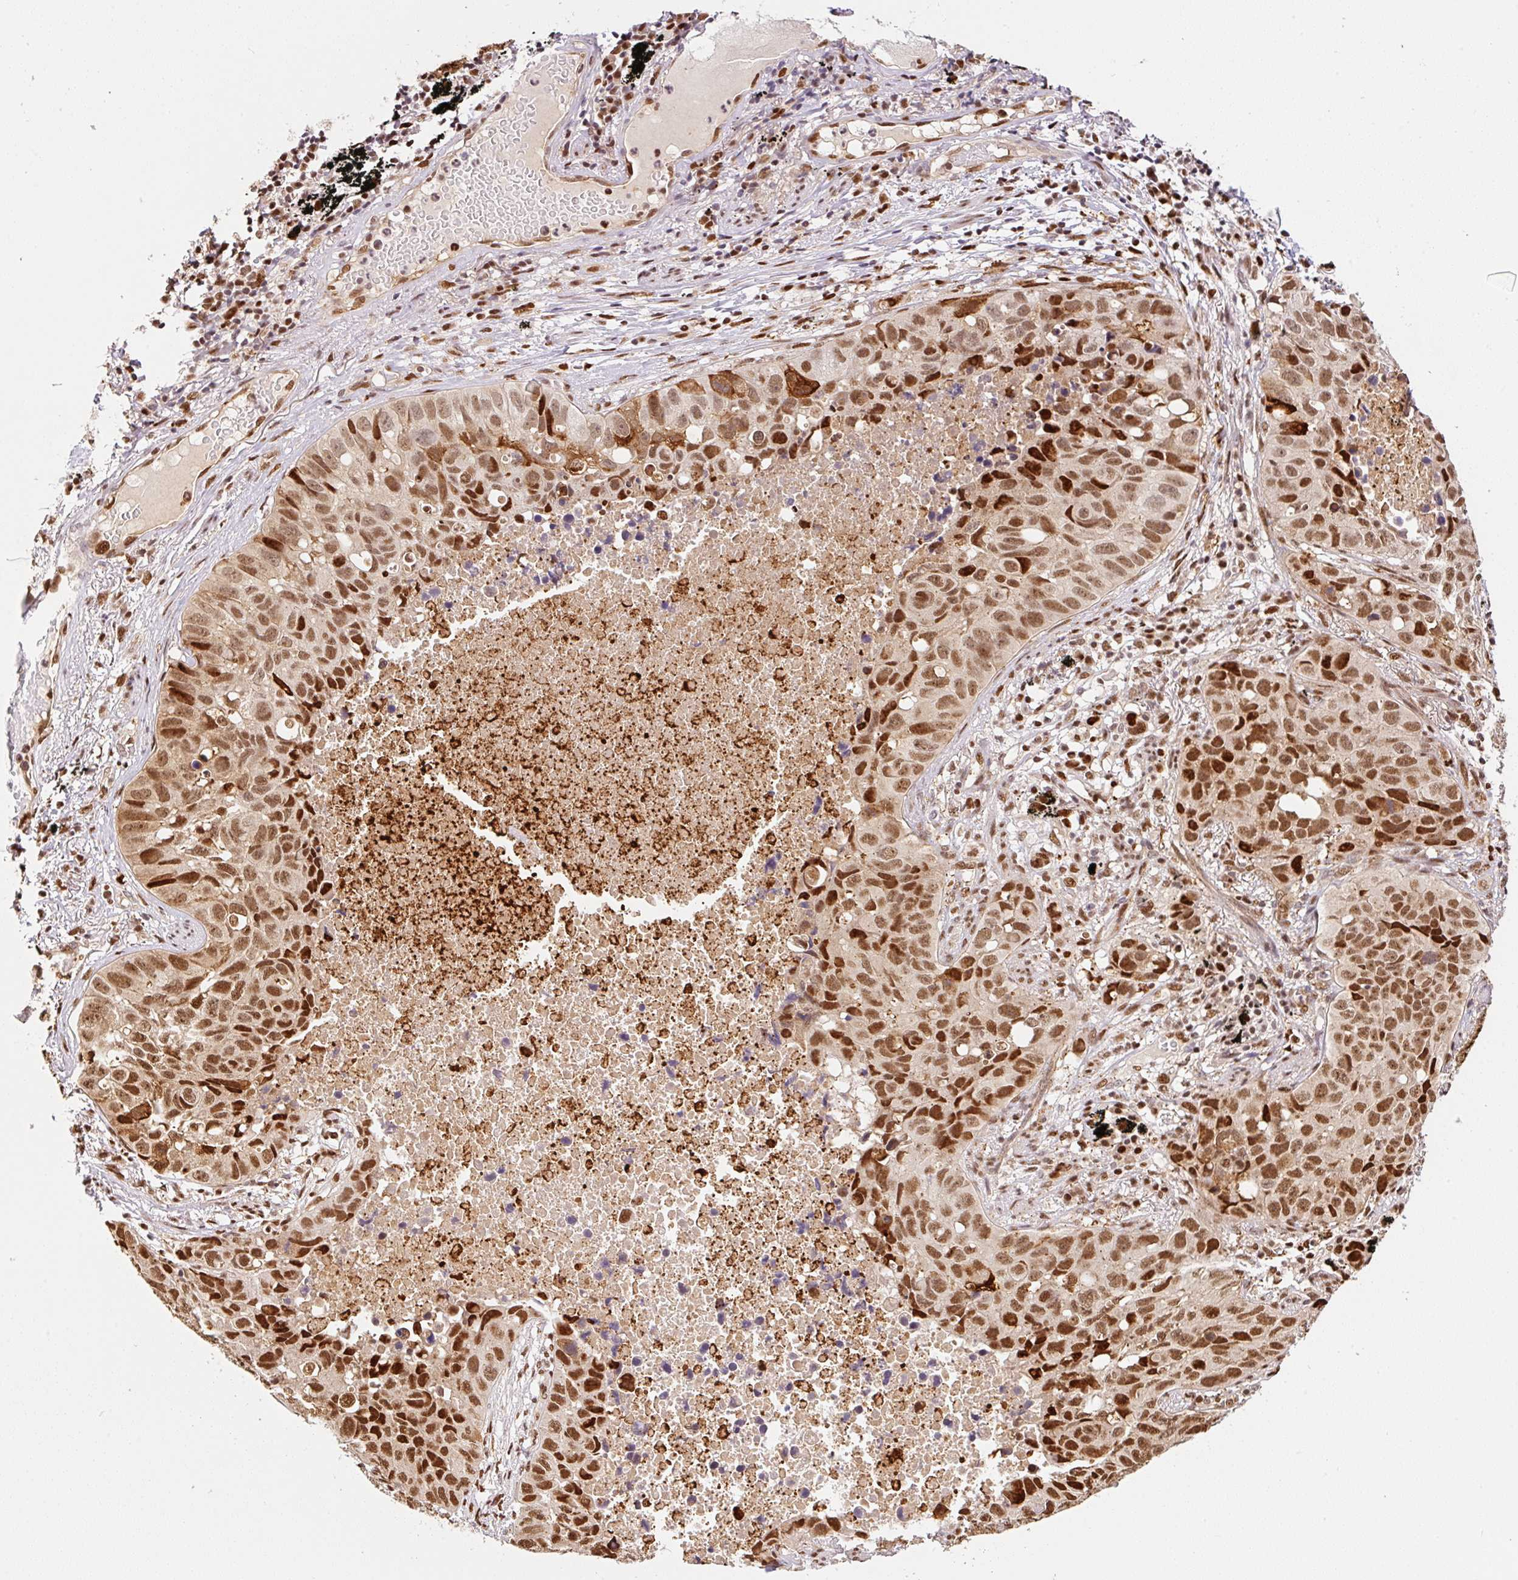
{"staining": {"intensity": "strong", "quantity": ">75%", "location": "nuclear"}, "tissue": "lung cancer", "cell_type": "Tumor cells", "image_type": "cancer", "snomed": [{"axis": "morphology", "description": "Squamous cell carcinoma, NOS"}, {"axis": "topography", "description": "Lung"}], "caption": "Lung cancer (squamous cell carcinoma) was stained to show a protein in brown. There is high levels of strong nuclear staining in about >75% of tumor cells.", "gene": "GPR139", "patient": {"sex": "male", "age": 60}}